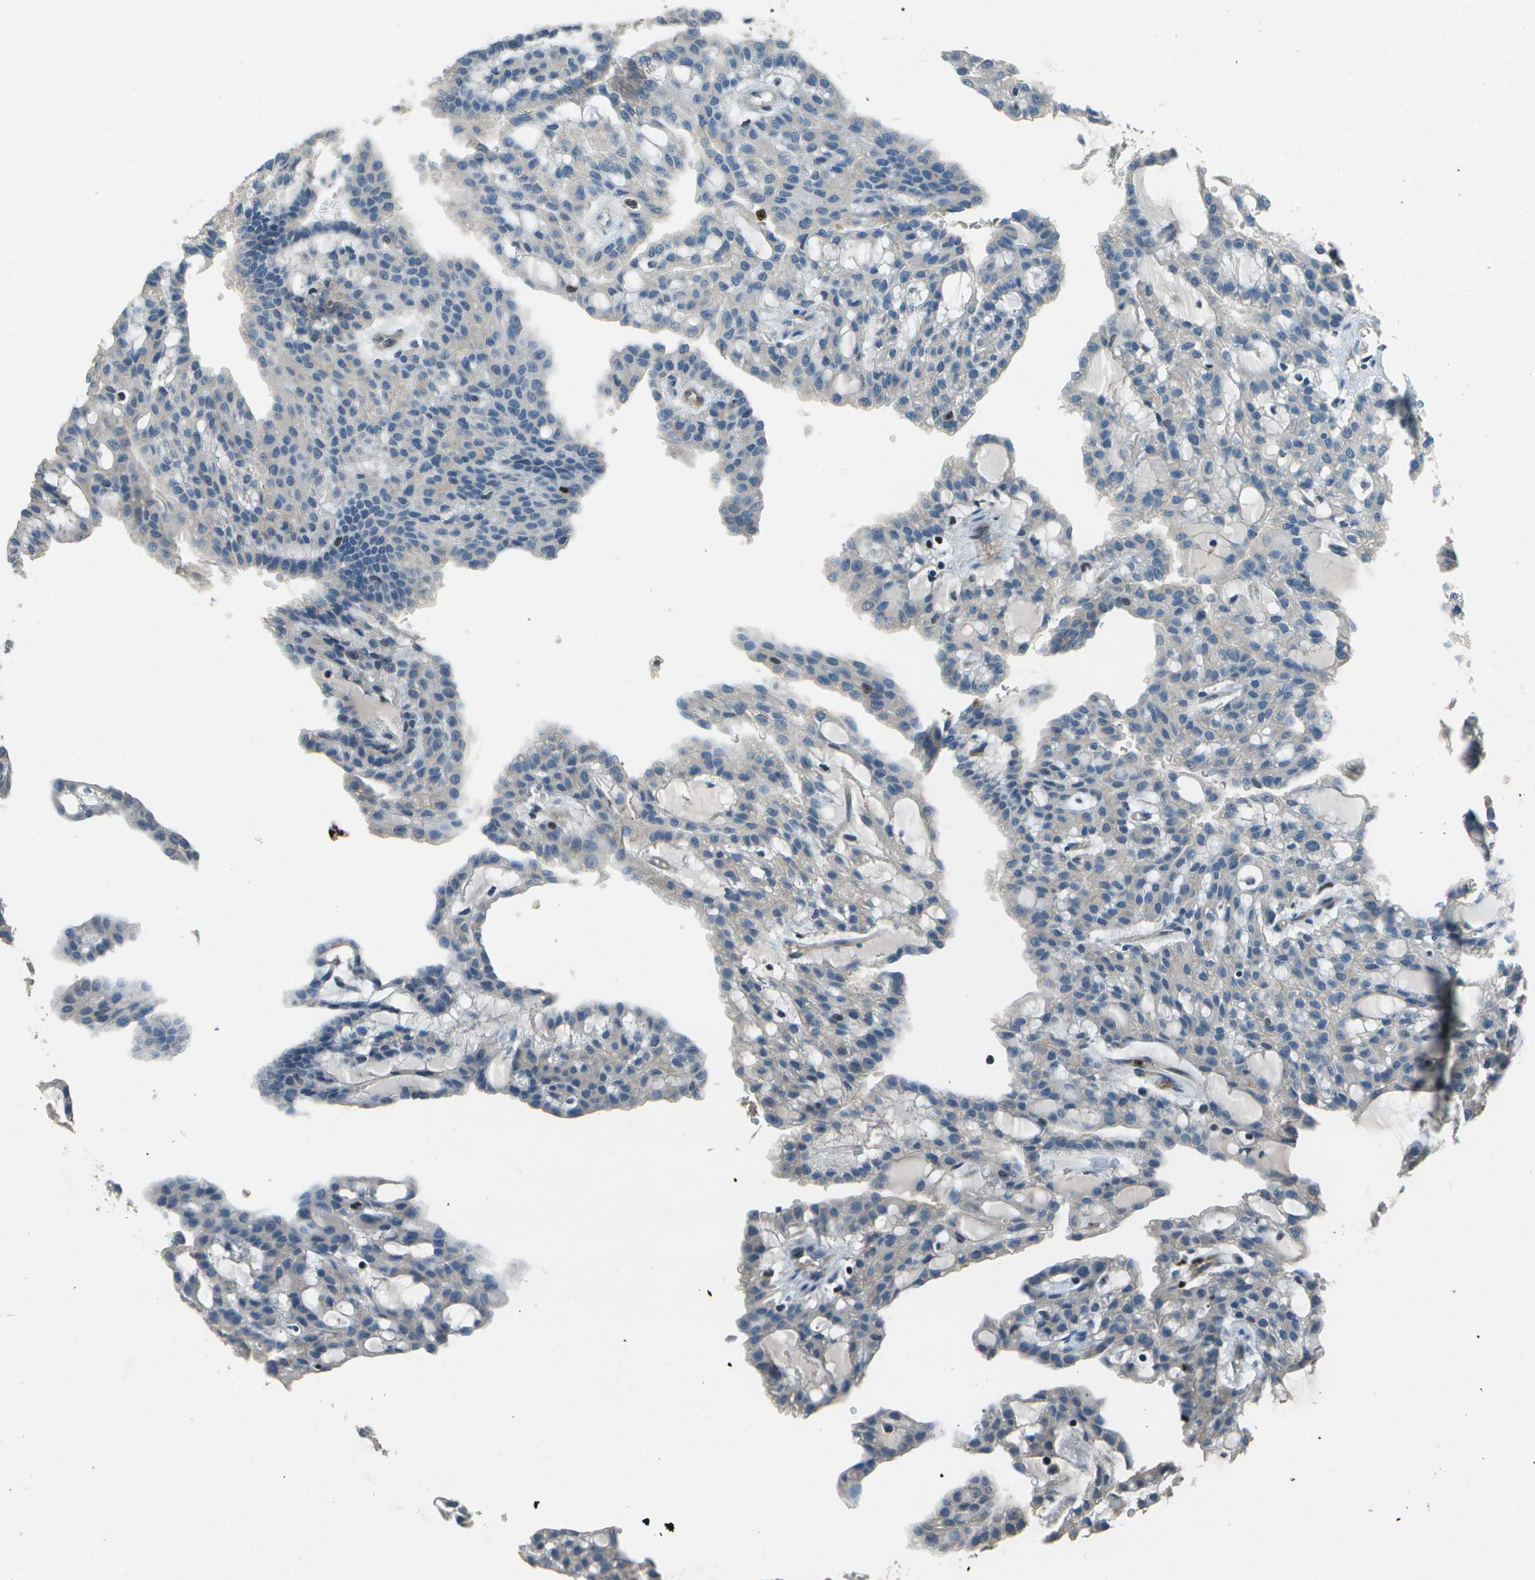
{"staining": {"intensity": "negative", "quantity": "none", "location": "none"}, "tissue": "renal cancer", "cell_type": "Tumor cells", "image_type": "cancer", "snomed": [{"axis": "morphology", "description": "Adenocarcinoma, NOS"}, {"axis": "topography", "description": "Kidney"}], "caption": "There is no significant positivity in tumor cells of renal cancer (adenocarcinoma). (DAB immunohistochemistry with hematoxylin counter stain).", "gene": "PDLIM1", "patient": {"sex": "male", "age": 63}}